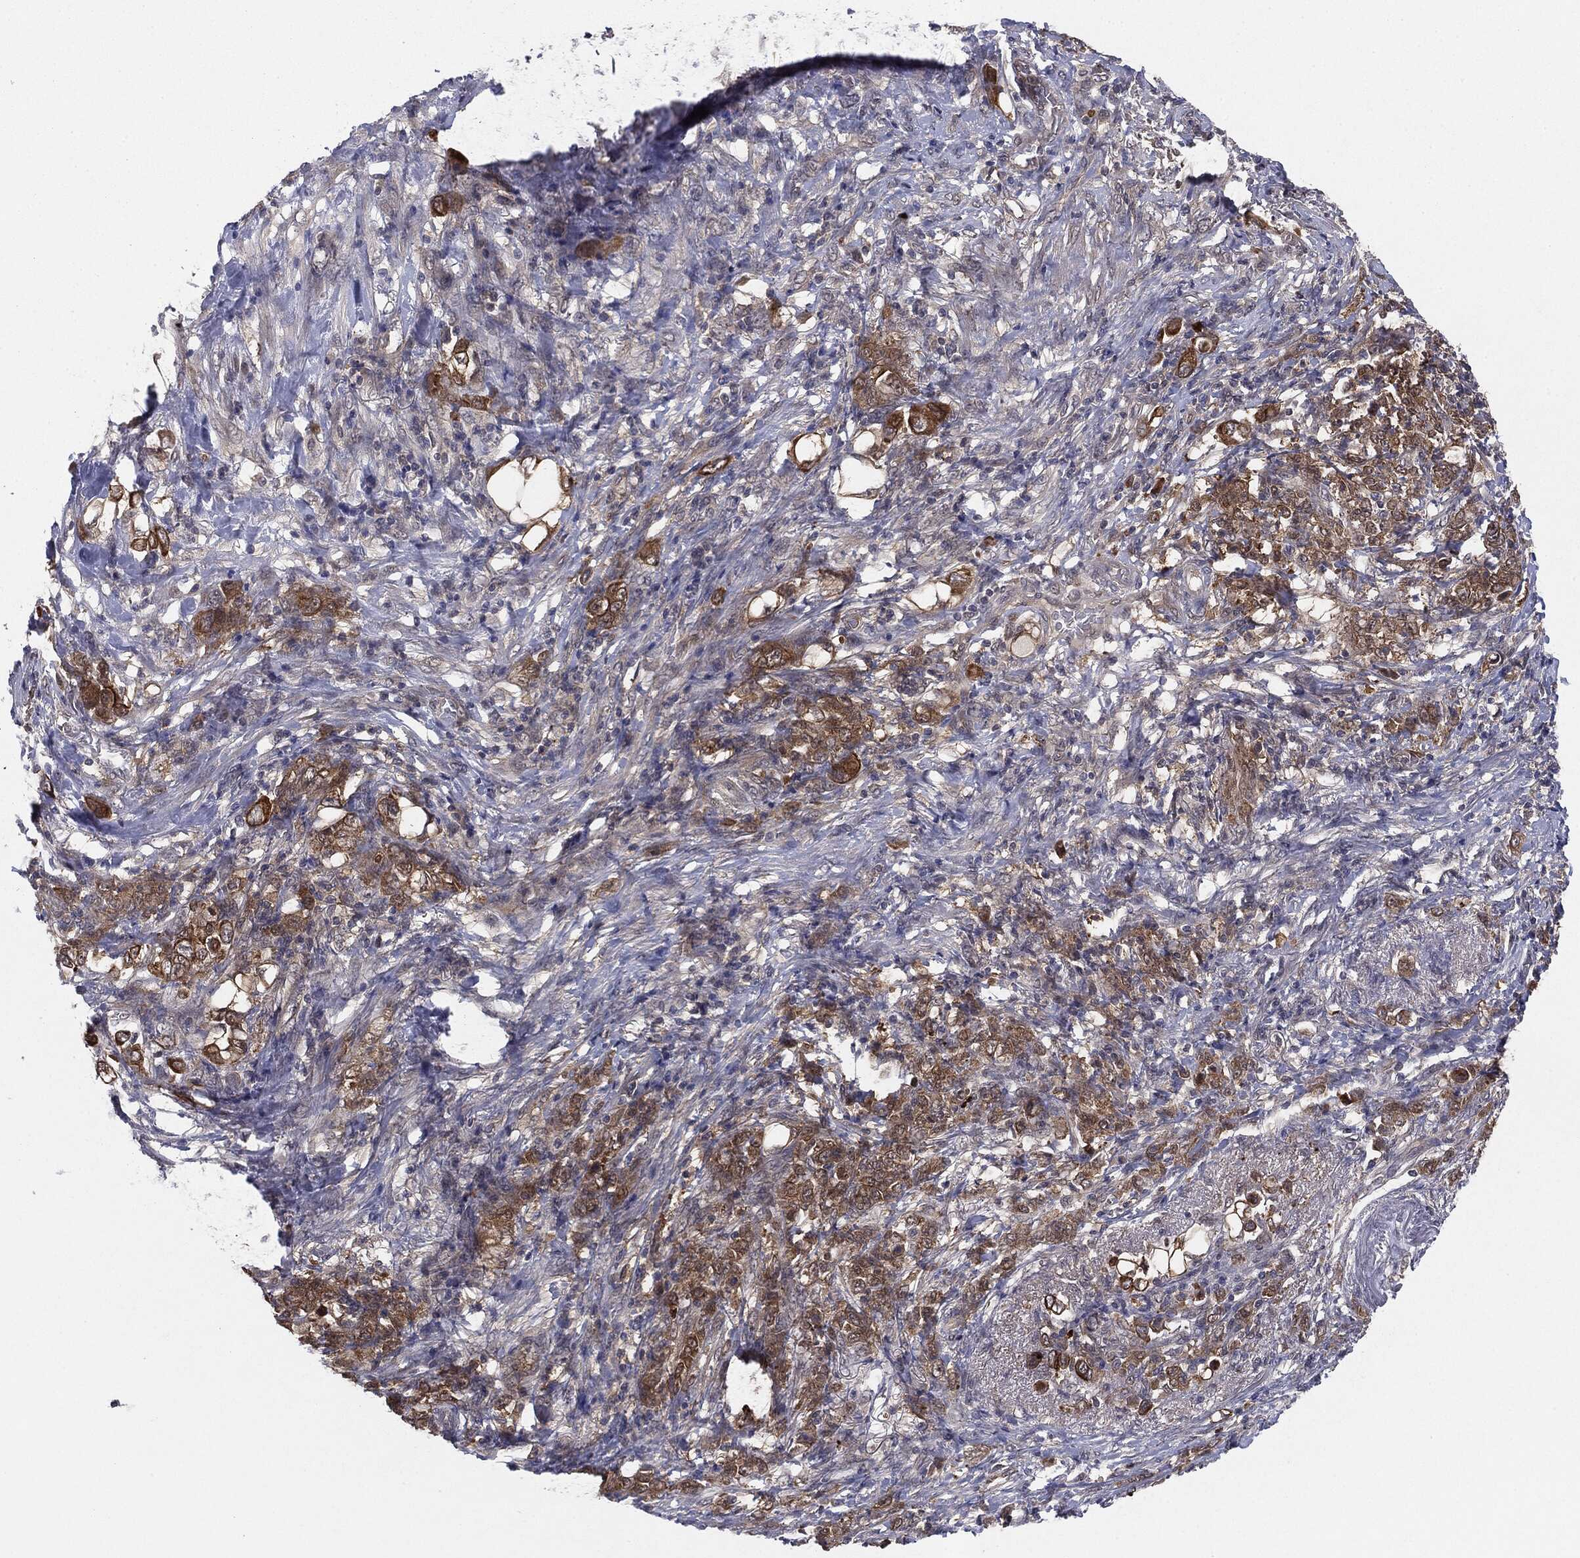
{"staining": {"intensity": "moderate", "quantity": ">75%", "location": "cytoplasmic/membranous"}, "tissue": "stomach cancer", "cell_type": "Tumor cells", "image_type": "cancer", "snomed": [{"axis": "morphology", "description": "Normal tissue, NOS"}, {"axis": "morphology", "description": "Adenocarcinoma, NOS"}, {"axis": "topography", "description": "Stomach"}], "caption": "Stomach cancer tissue demonstrates moderate cytoplasmic/membranous expression in approximately >75% of tumor cells, visualized by immunohistochemistry. (DAB IHC, brown staining for protein, blue staining for nuclei).", "gene": "KRT7", "patient": {"sex": "female", "age": 79}}